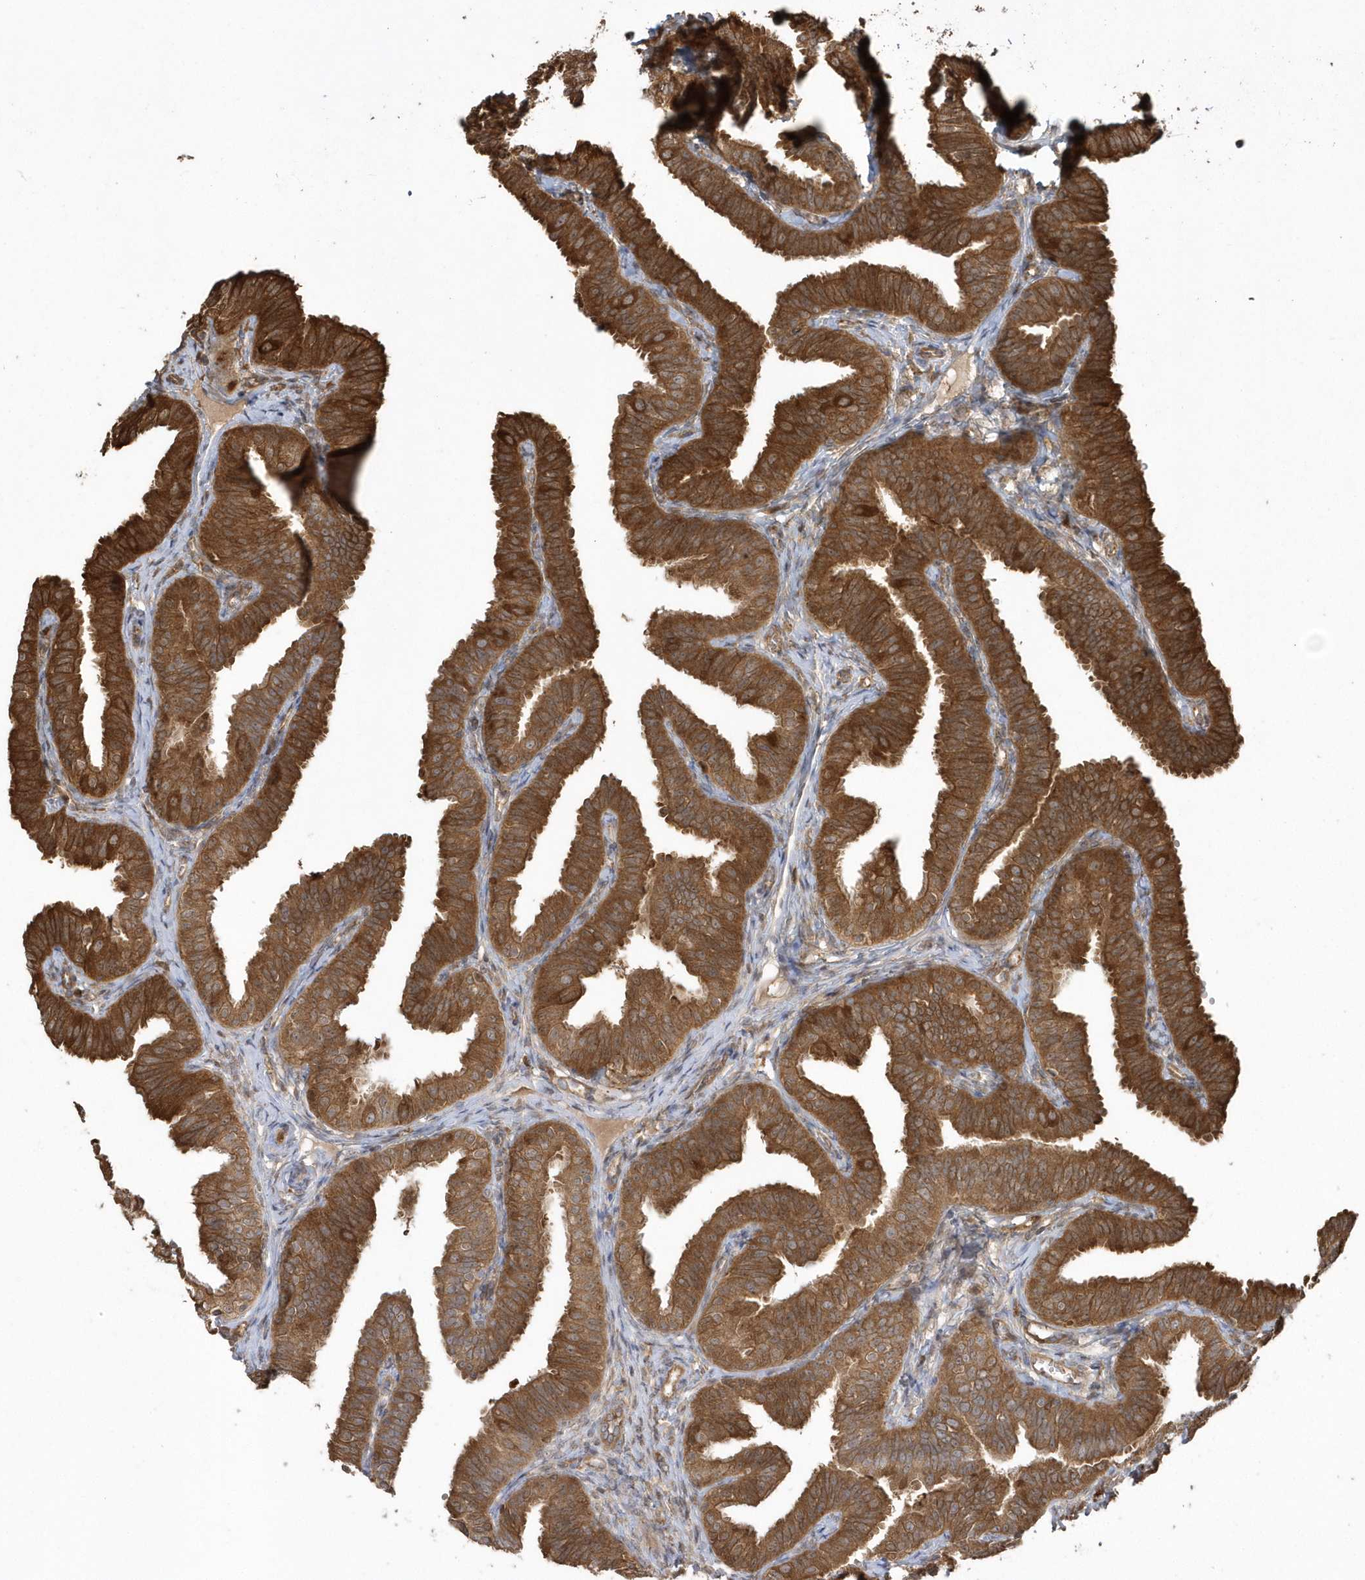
{"staining": {"intensity": "strong", "quantity": ">75%", "location": "cytoplasmic/membranous"}, "tissue": "fallopian tube", "cell_type": "Glandular cells", "image_type": "normal", "snomed": [{"axis": "morphology", "description": "Normal tissue, NOS"}, {"axis": "topography", "description": "Fallopian tube"}], "caption": "High-power microscopy captured an immunohistochemistry micrograph of normal fallopian tube, revealing strong cytoplasmic/membranous expression in approximately >75% of glandular cells. (brown staining indicates protein expression, while blue staining denotes nuclei).", "gene": "HNMT", "patient": {"sex": "female", "age": 35}}